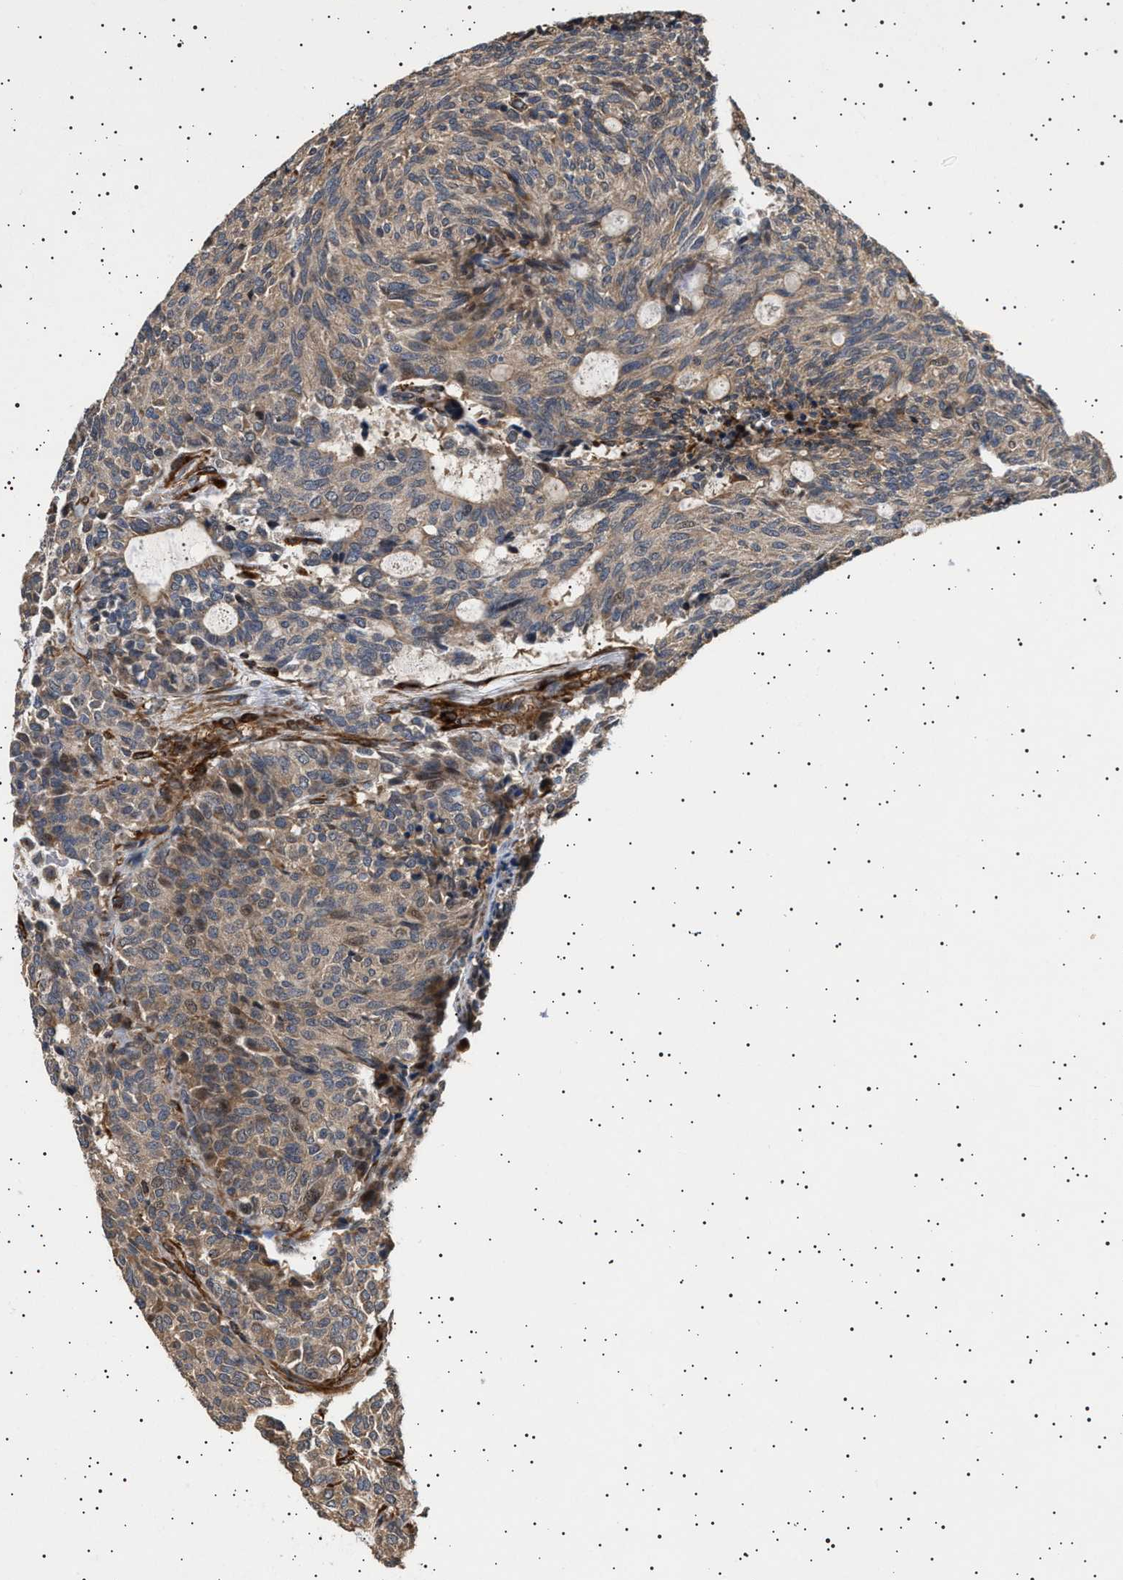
{"staining": {"intensity": "weak", "quantity": ">75%", "location": "cytoplasmic/membranous"}, "tissue": "carcinoid", "cell_type": "Tumor cells", "image_type": "cancer", "snomed": [{"axis": "morphology", "description": "Carcinoid, malignant, NOS"}, {"axis": "topography", "description": "Pancreas"}], "caption": "Immunohistochemistry (IHC) histopathology image of malignant carcinoid stained for a protein (brown), which demonstrates low levels of weak cytoplasmic/membranous expression in approximately >75% of tumor cells.", "gene": "GUCY1B1", "patient": {"sex": "female", "age": 54}}